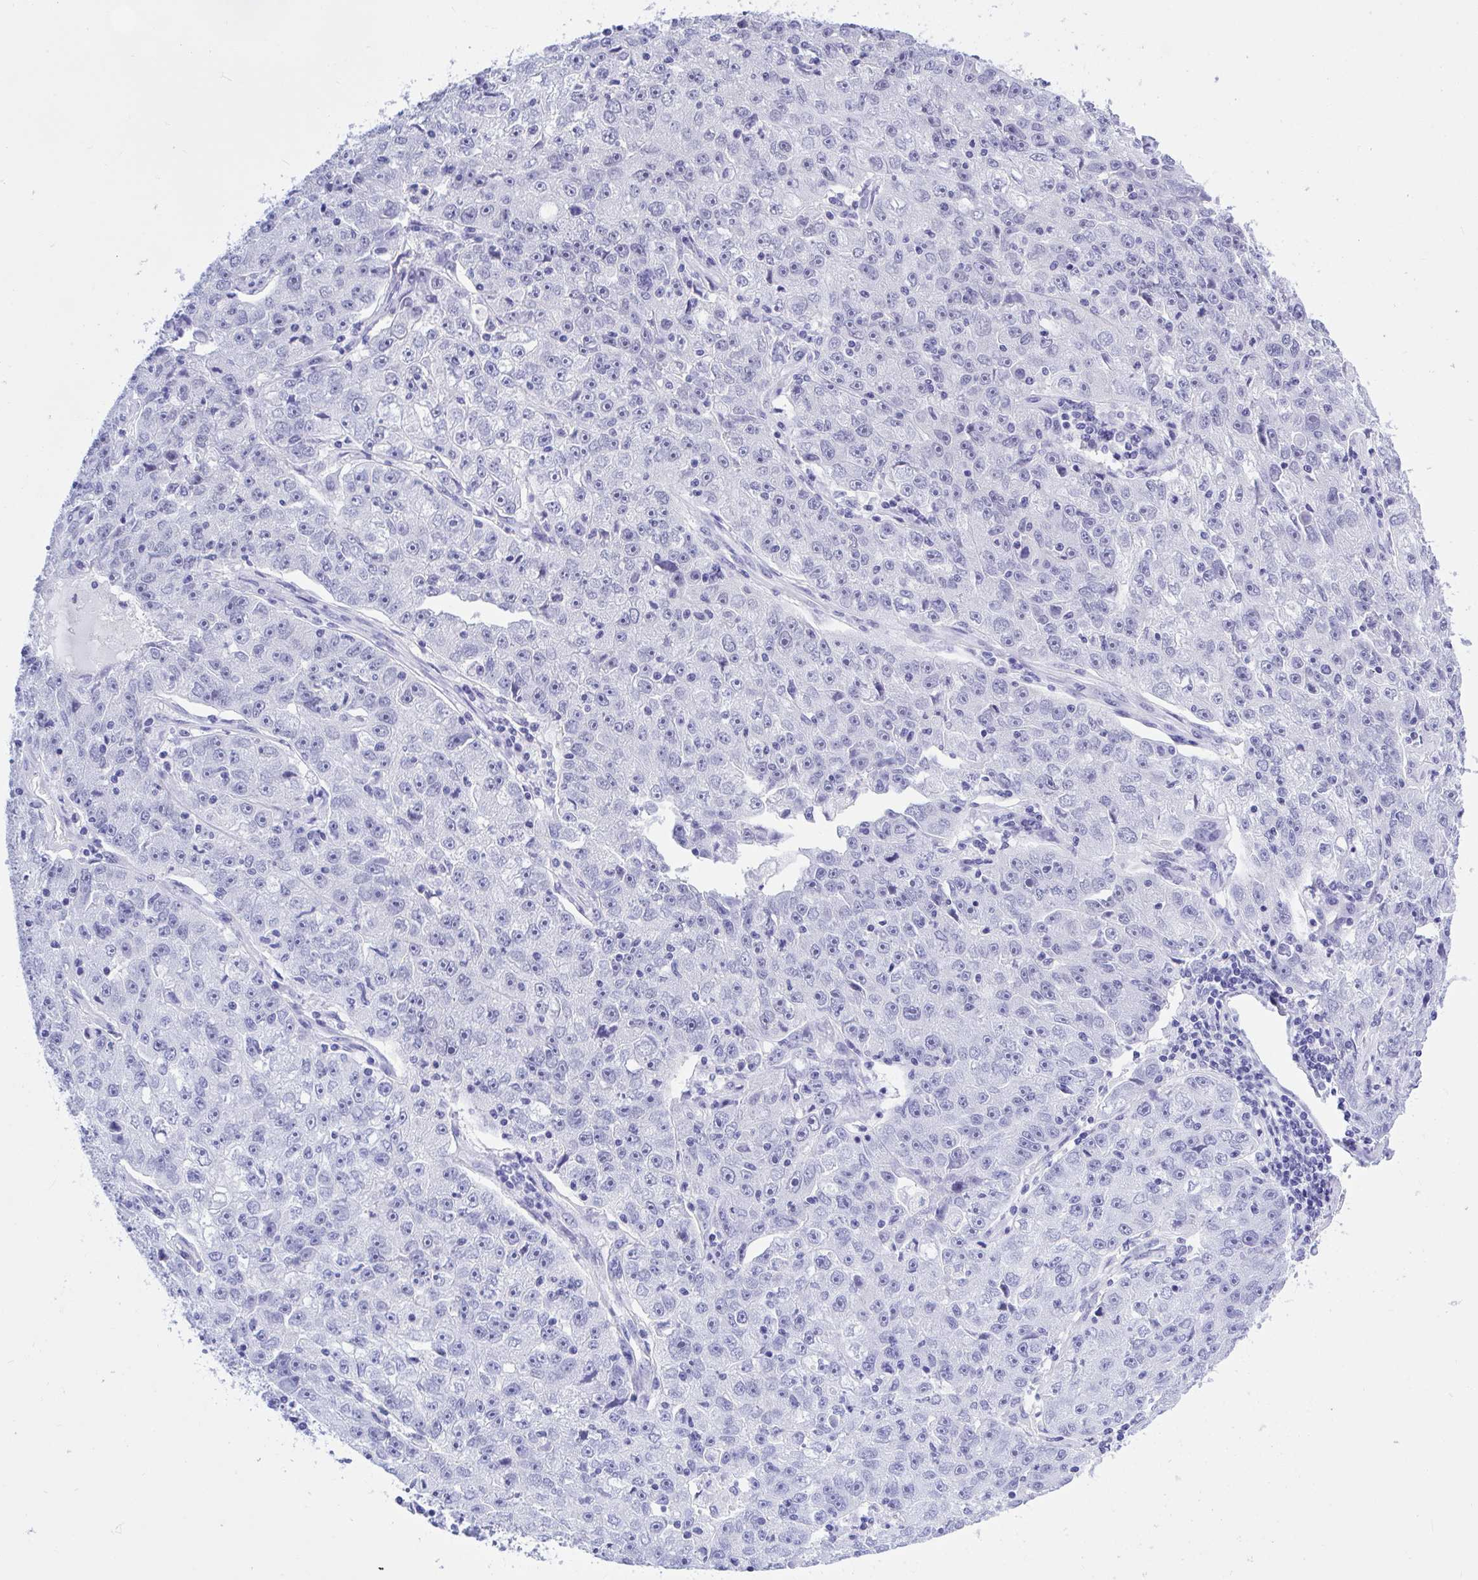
{"staining": {"intensity": "negative", "quantity": "none", "location": "none"}, "tissue": "lung cancer", "cell_type": "Tumor cells", "image_type": "cancer", "snomed": [{"axis": "morphology", "description": "Normal morphology"}, {"axis": "morphology", "description": "Adenocarcinoma, NOS"}, {"axis": "topography", "description": "Lymph node"}, {"axis": "topography", "description": "Lung"}], "caption": "Protein analysis of lung adenocarcinoma displays no significant expression in tumor cells.", "gene": "THOP1", "patient": {"sex": "female", "age": 57}}